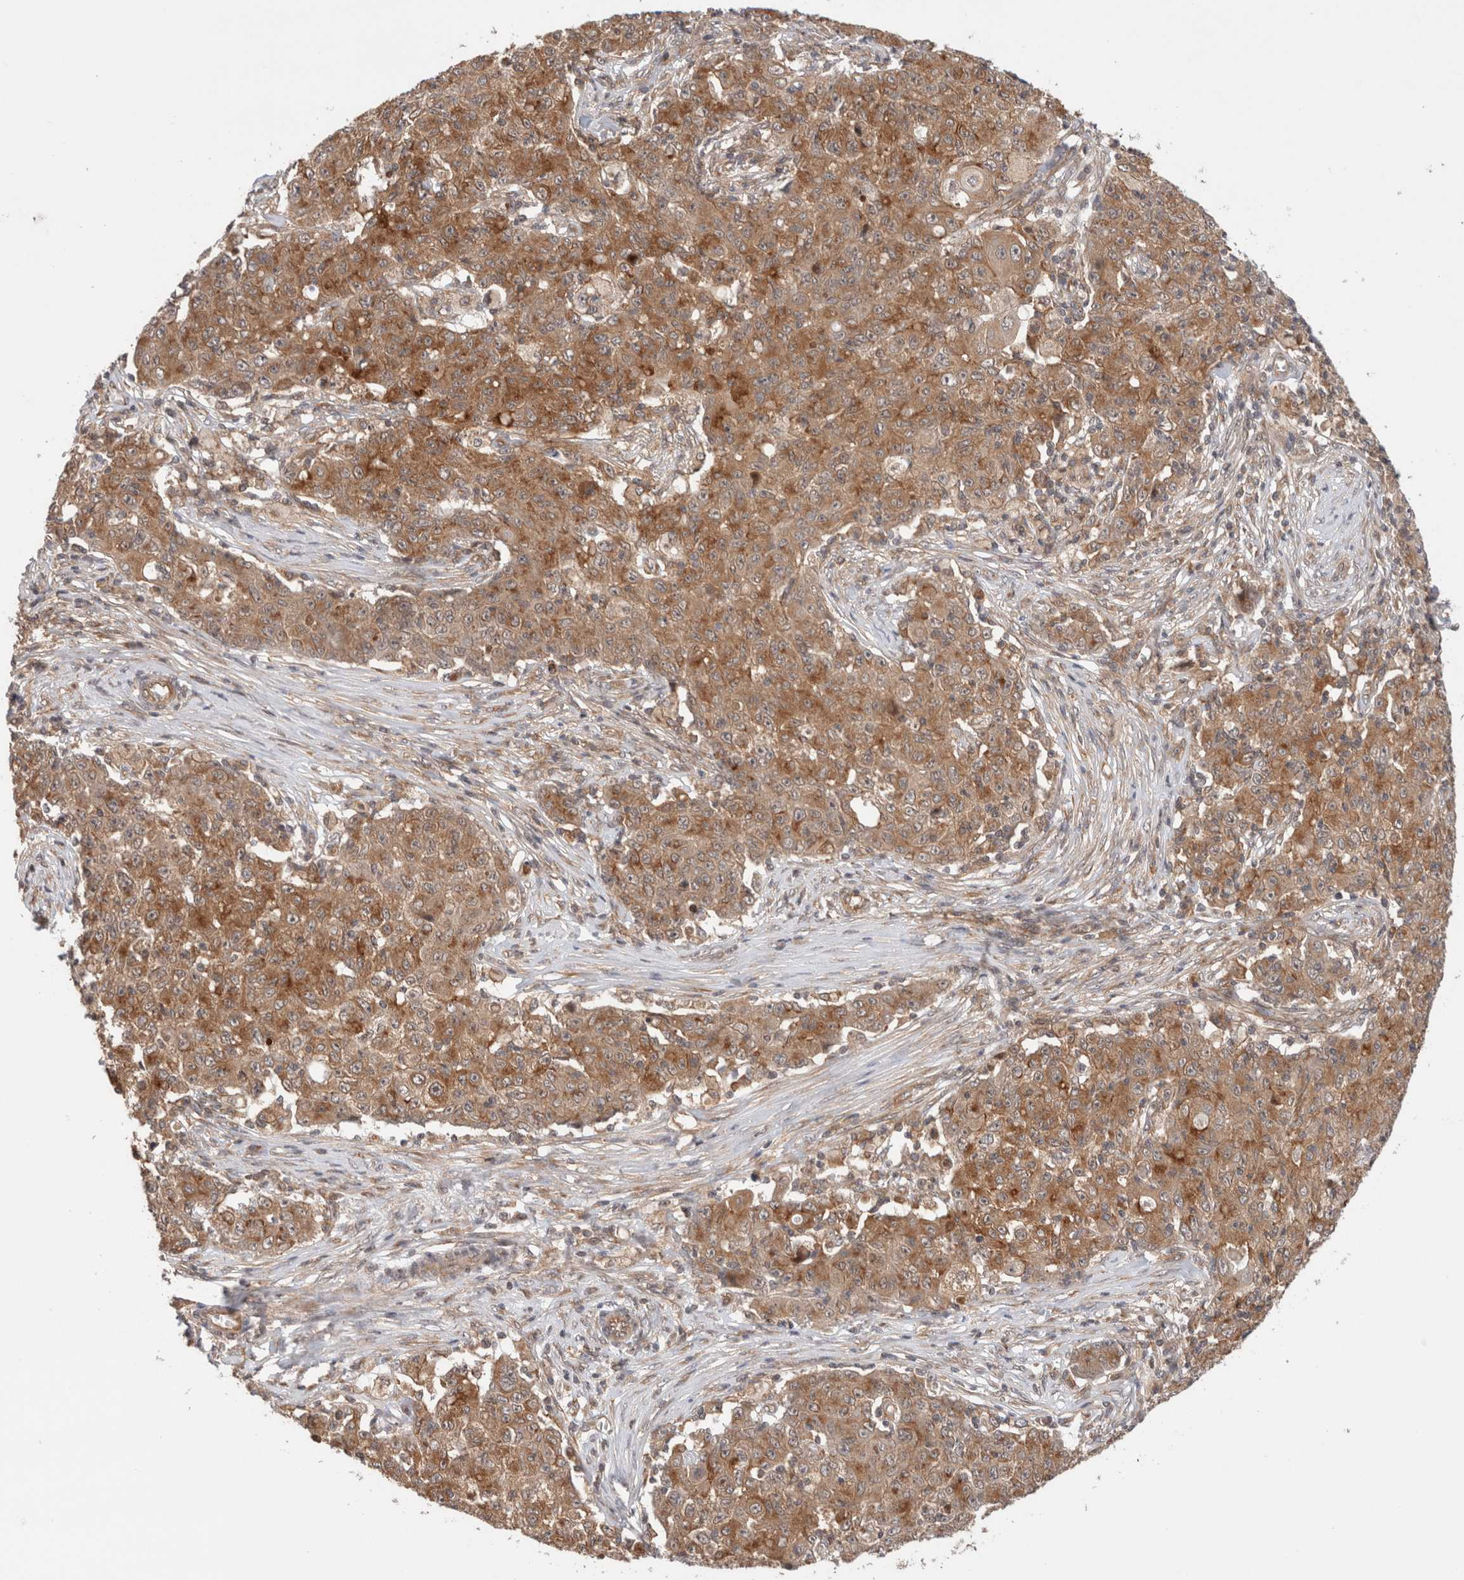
{"staining": {"intensity": "moderate", "quantity": ">75%", "location": "cytoplasmic/membranous"}, "tissue": "ovarian cancer", "cell_type": "Tumor cells", "image_type": "cancer", "snomed": [{"axis": "morphology", "description": "Carcinoma, endometroid"}, {"axis": "topography", "description": "Ovary"}], "caption": "Immunohistochemical staining of ovarian cancer (endometroid carcinoma) displays medium levels of moderate cytoplasmic/membranous protein positivity in about >75% of tumor cells.", "gene": "SIKE1", "patient": {"sex": "female", "age": 42}}